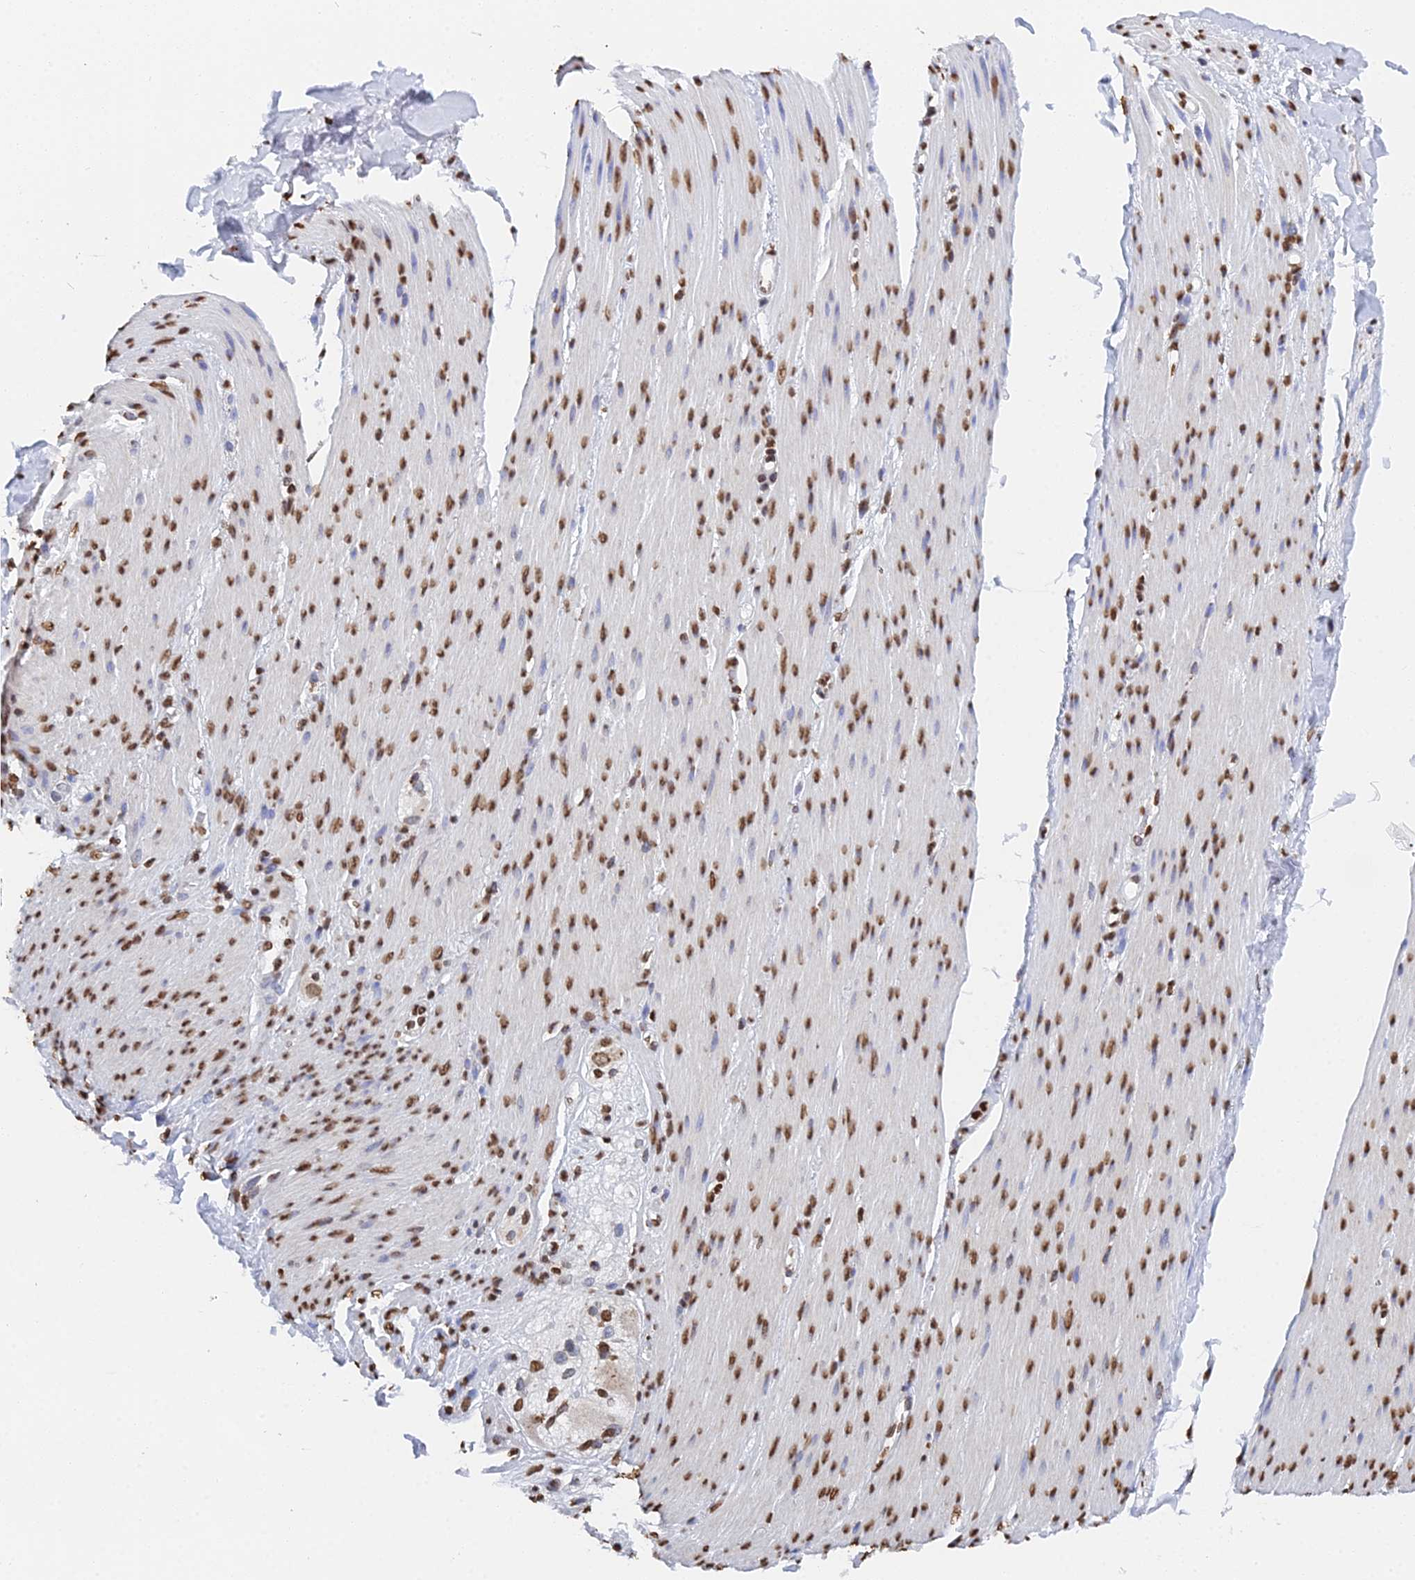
{"staining": {"intensity": "moderate", "quantity": ">75%", "location": "nuclear"}, "tissue": "adipose tissue", "cell_type": "Adipocytes", "image_type": "normal", "snomed": [{"axis": "morphology", "description": "Normal tissue, NOS"}, {"axis": "topography", "description": "Colon"}, {"axis": "topography", "description": "Peripheral nerve tissue"}], "caption": "Immunohistochemical staining of normal human adipose tissue displays moderate nuclear protein positivity in approximately >75% of adipocytes. Using DAB (3,3'-diaminobenzidine) (brown) and hematoxylin (blue) stains, captured at high magnification using brightfield microscopy.", "gene": "GBP3", "patient": {"sex": "female", "age": 61}}